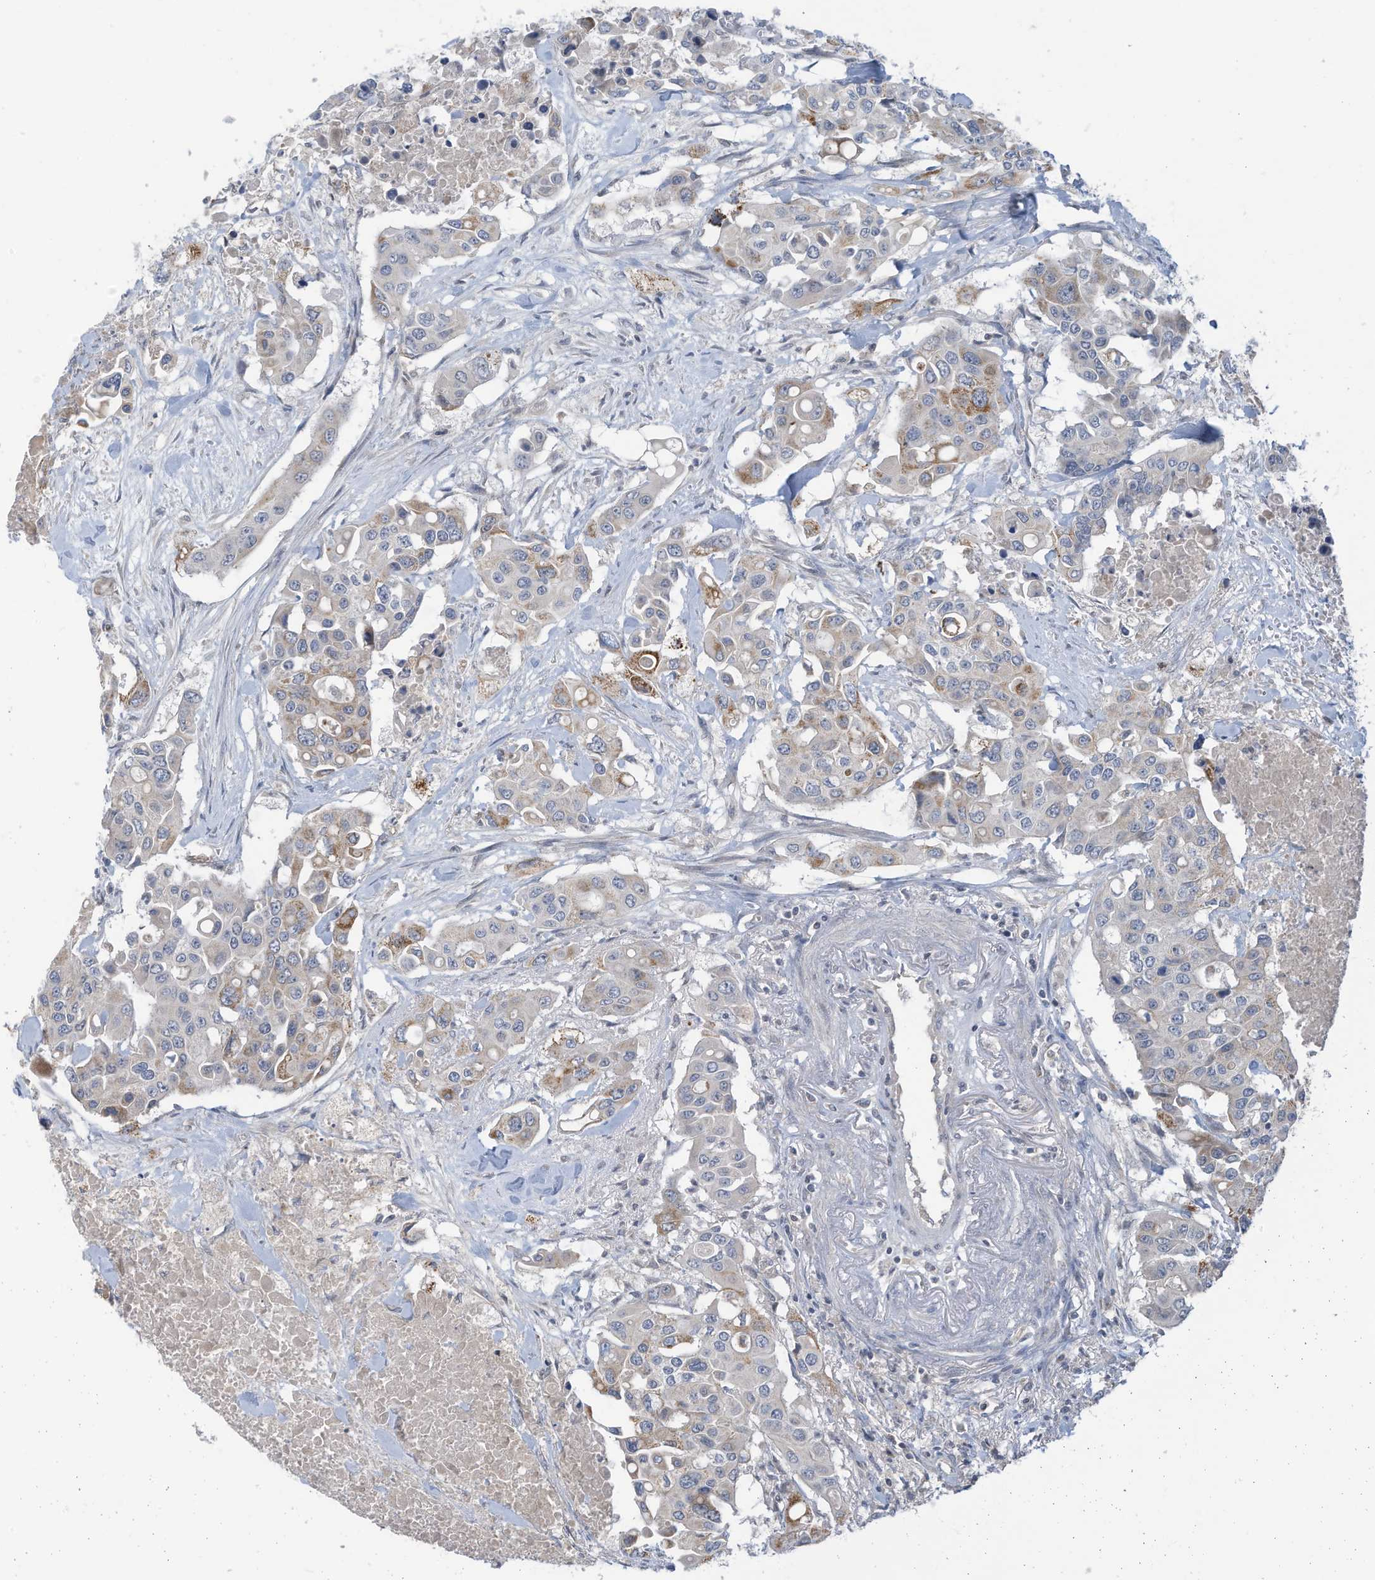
{"staining": {"intensity": "moderate", "quantity": "<25%", "location": "cytoplasmic/membranous"}, "tissue": "colorectal cancer", "cell_type": "Tumor cells", "image_type": "cancer", "snomed": [{"axis": "morphology", "description": "Adenocarcinoma, NOS"}, {"axis": "topography", "description": "Colon"}], "caption": "Colorectal cancer stained with a protein marker displays moderate staining in tumor cells.", "gene": "SCGB1D2", "patient": {"sex": "male", "age": 77}}